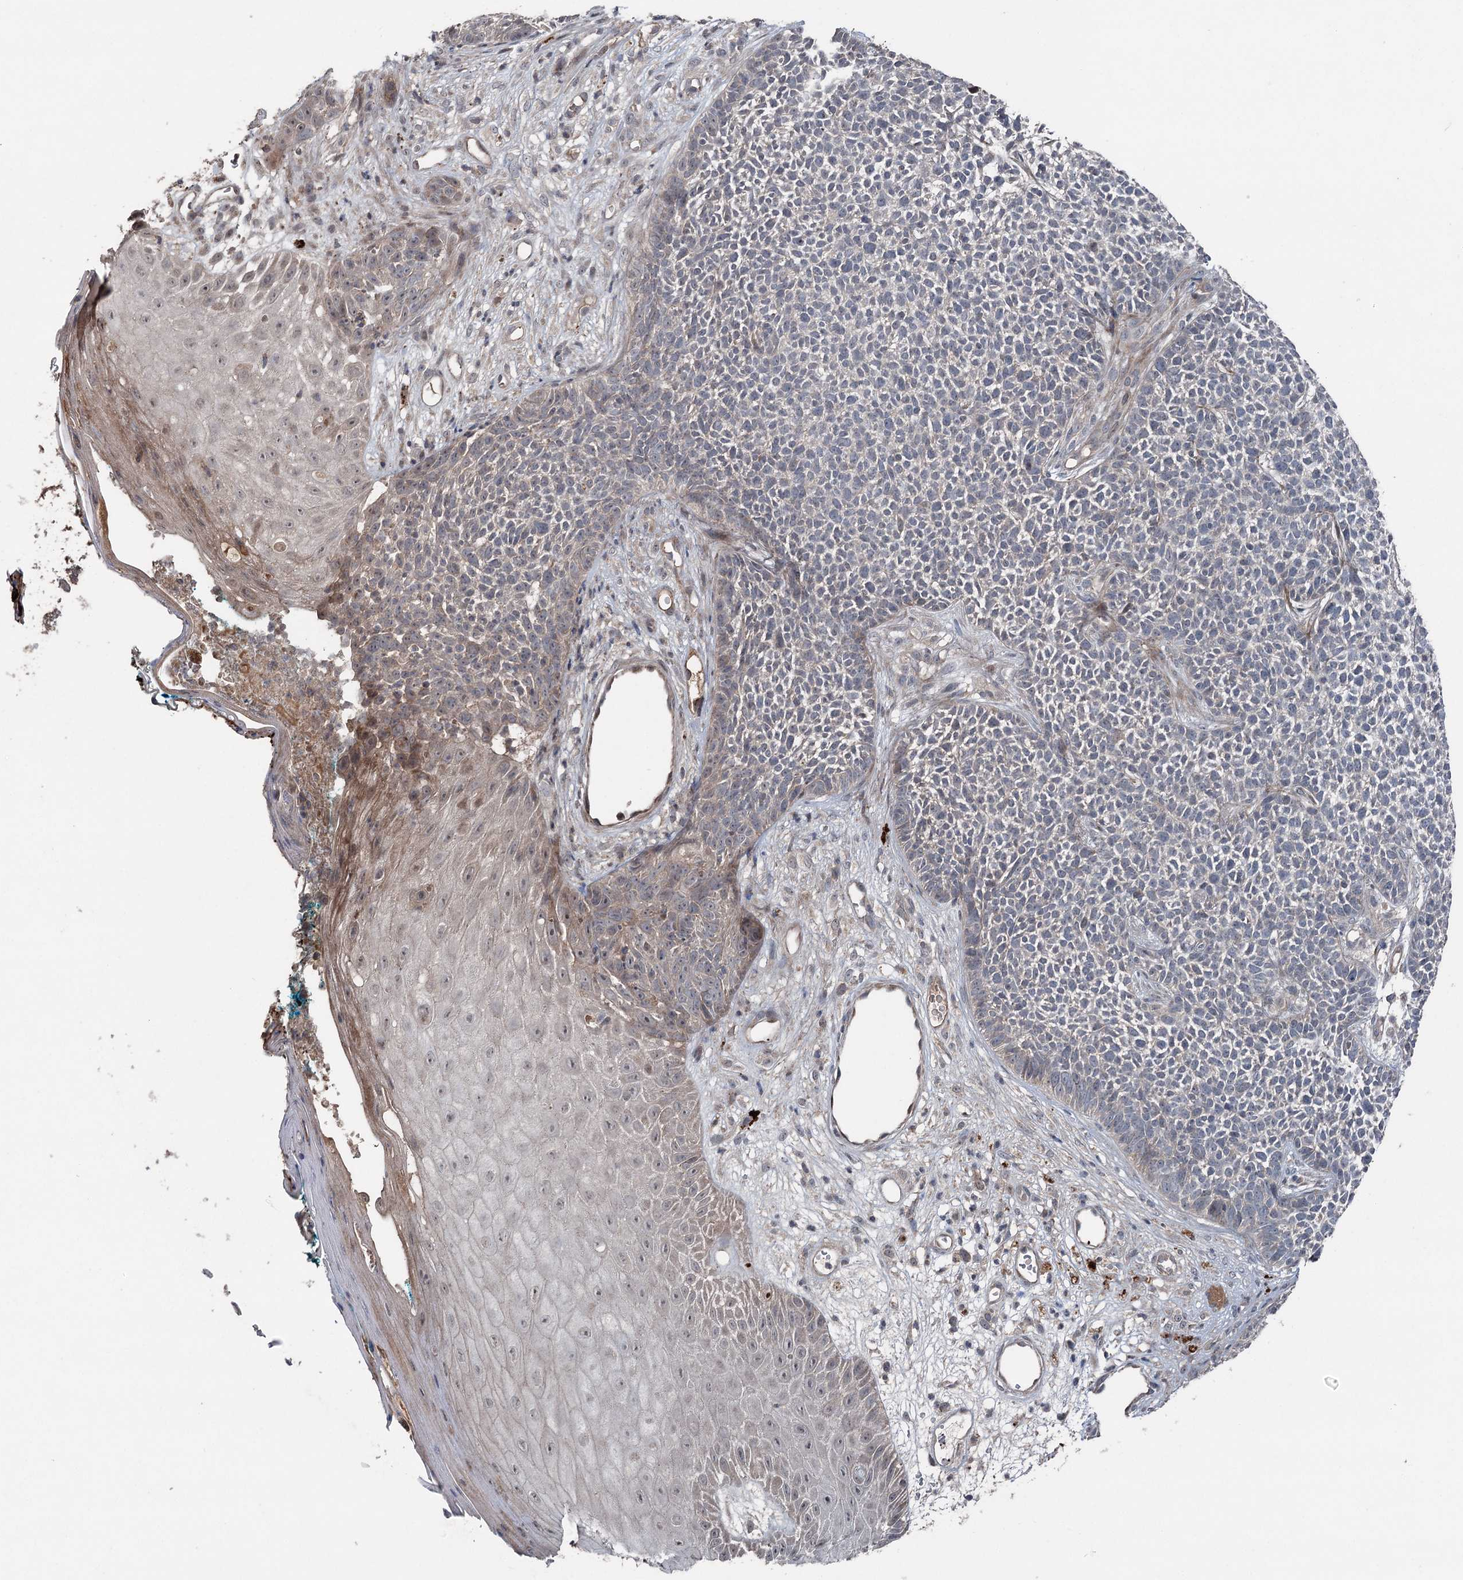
{"staining": {"intensity": "weak", "quantity": "<25%", "location": "cytoplasmic/membranous"}, "tissue": "skin cancer", "cell_type": "Tumor cells", "image_type": "cancer", "snomed": [{"axis": "morphology", "description": "Basal cell carcinoma"}, {"axis": "topography", "description": "Skin"}], "caption": "This is an immunohistochemistry micrograph of human skin basal cell carcinoma. There is no expression in tumor cells.", "gene": "MAPK8IP2", "patient": {"sex": "female", "age": 84}}